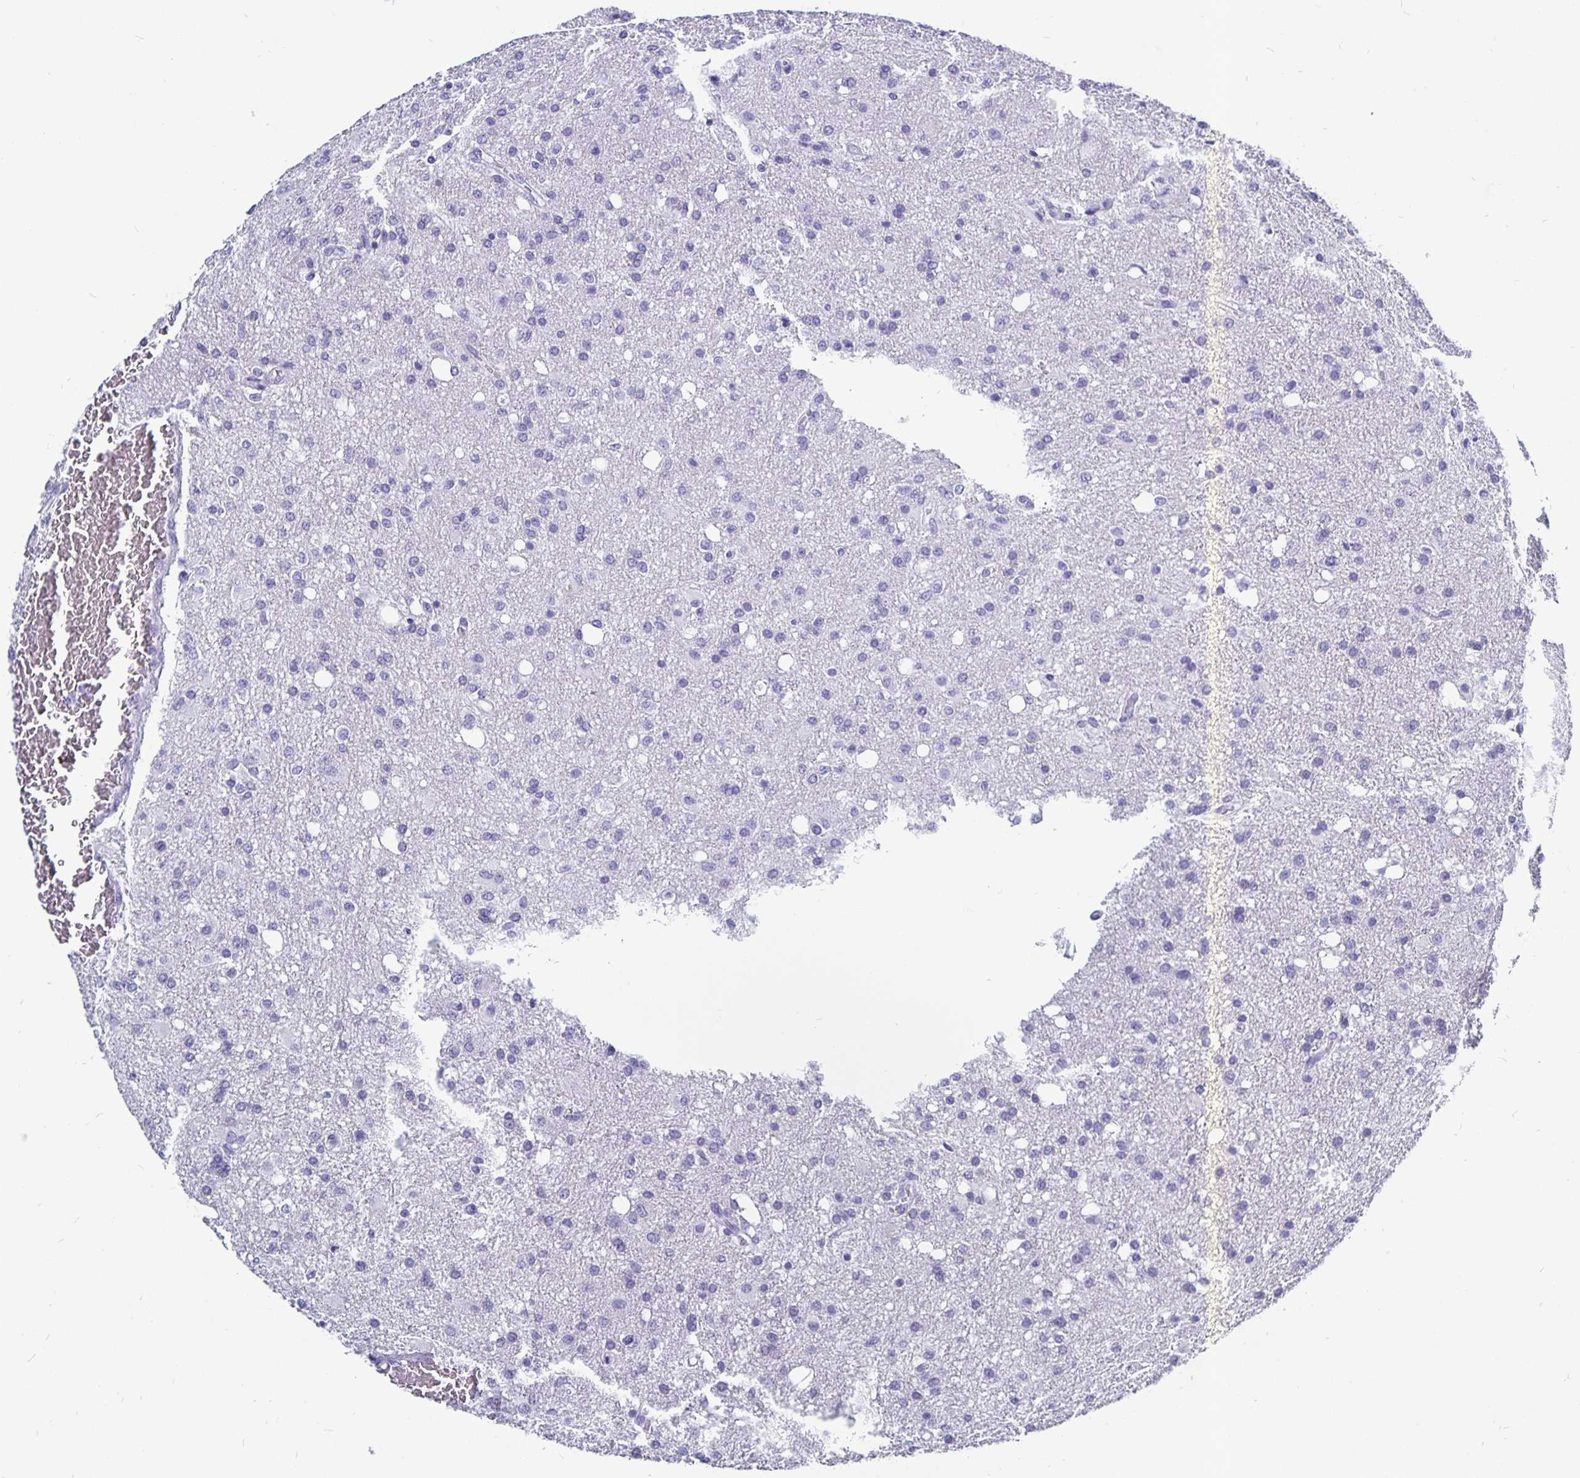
{"staining": {"intensity": "negative", "quantity": "none", "location": "none"}, "tissue": "glioma", "cell_type": "Tumor cells", "image_type": "cancer", "snomed": [{"axis": "morphology", "description": "Glioma, malignant, Low grade"}, {"axis": "topography", "description": "Brain"}], "caption": "Histopathology image shows no protein expression in tumor cells of malignant glioma (low-grade) tissue.", "gene": "ODF3B", "patient": {"sex": "female", "age": 58}}